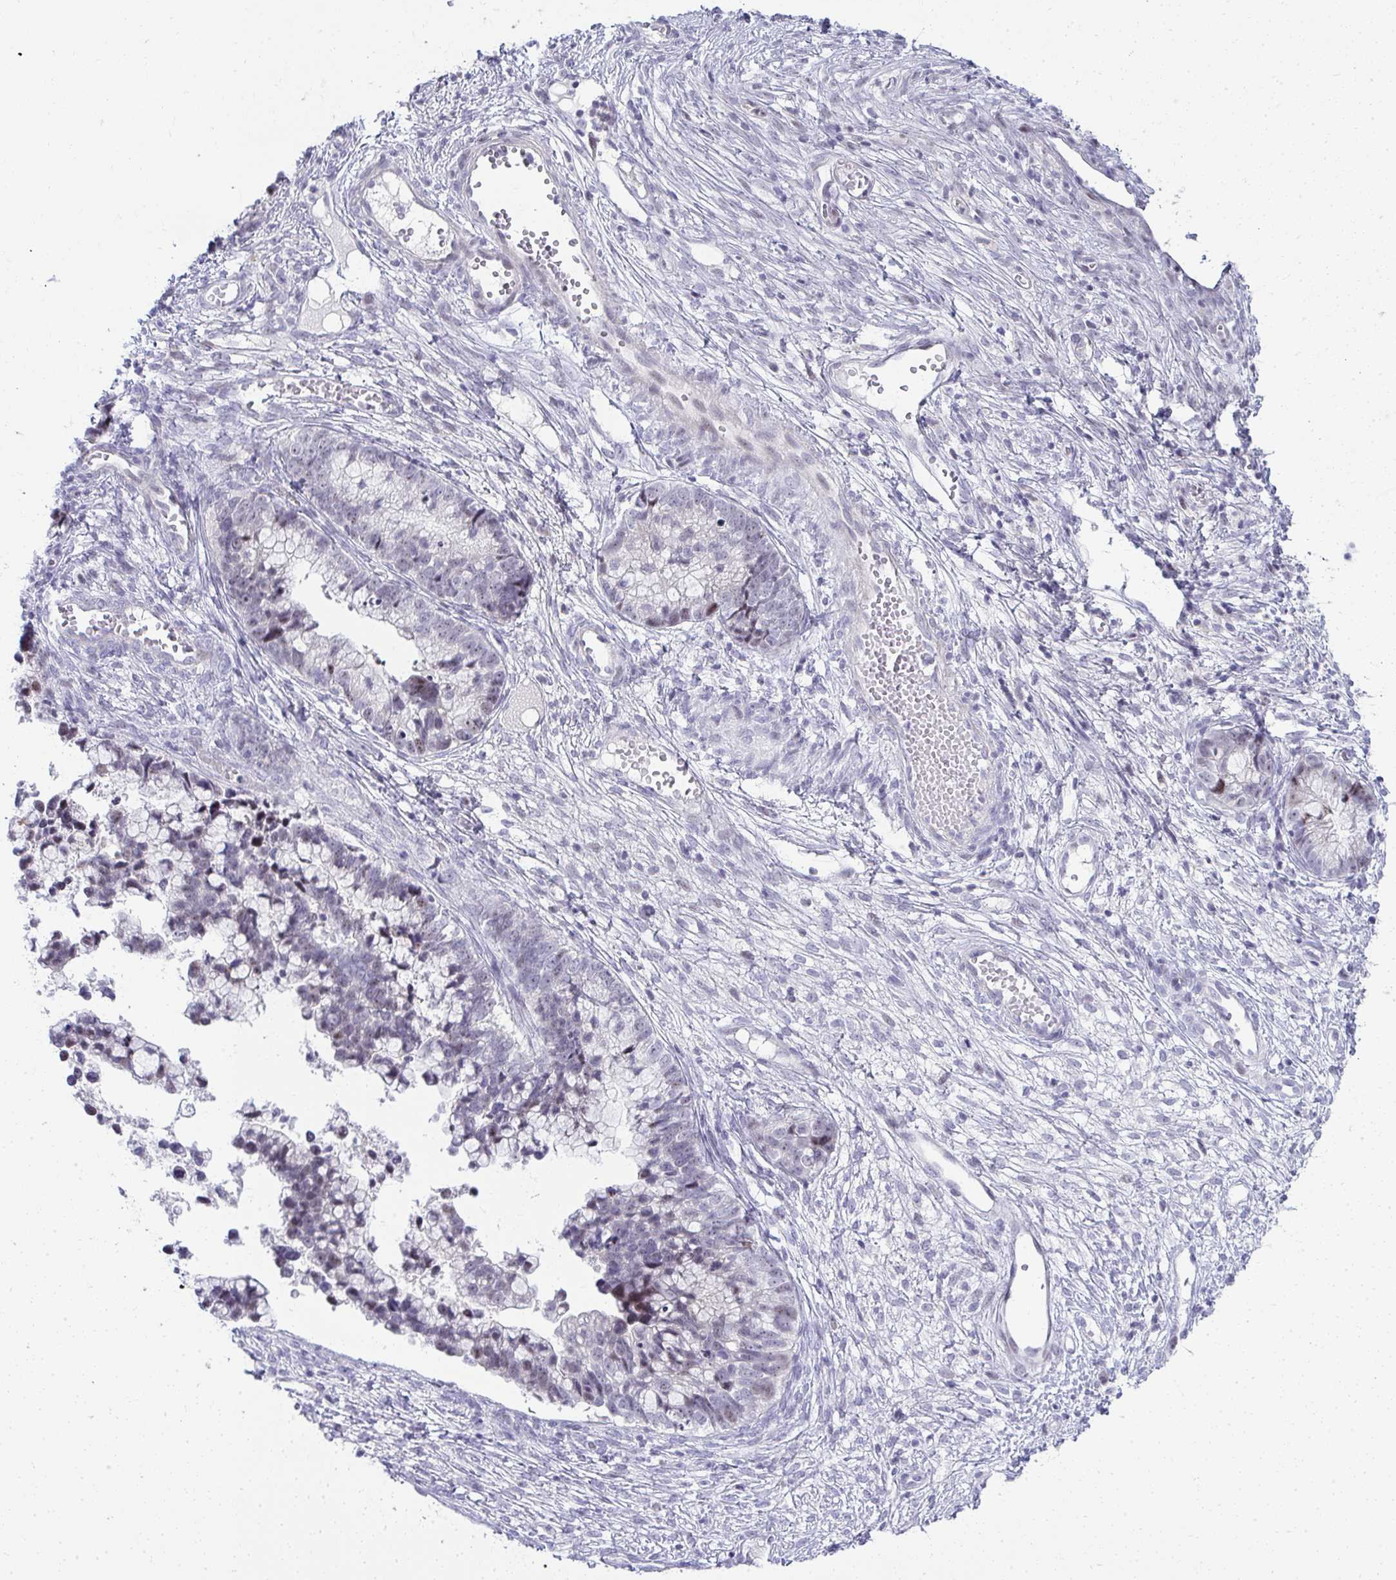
{"staining": {"intensity": "negative", "quantity": "none", "location": "none"}, "tissue": "cervical cancer", "cell_type": "Tumor cells", "image_type": "cancer", "snomed": [{"axis": "morphology", "description": "Adenocarcinoma, NOS"}, {"axis": "topography", "description": "Cervix"}], "caption": "DAB immunohistochemical staining of cervical adenocarcinoma shows no significant staining in tumor cells. The staining is performed using DAB brown chromogen with nuclei counter-stained in using hematoxylin.", "gene": "EID3", "patient": {"sex": "female", "age": 44}}